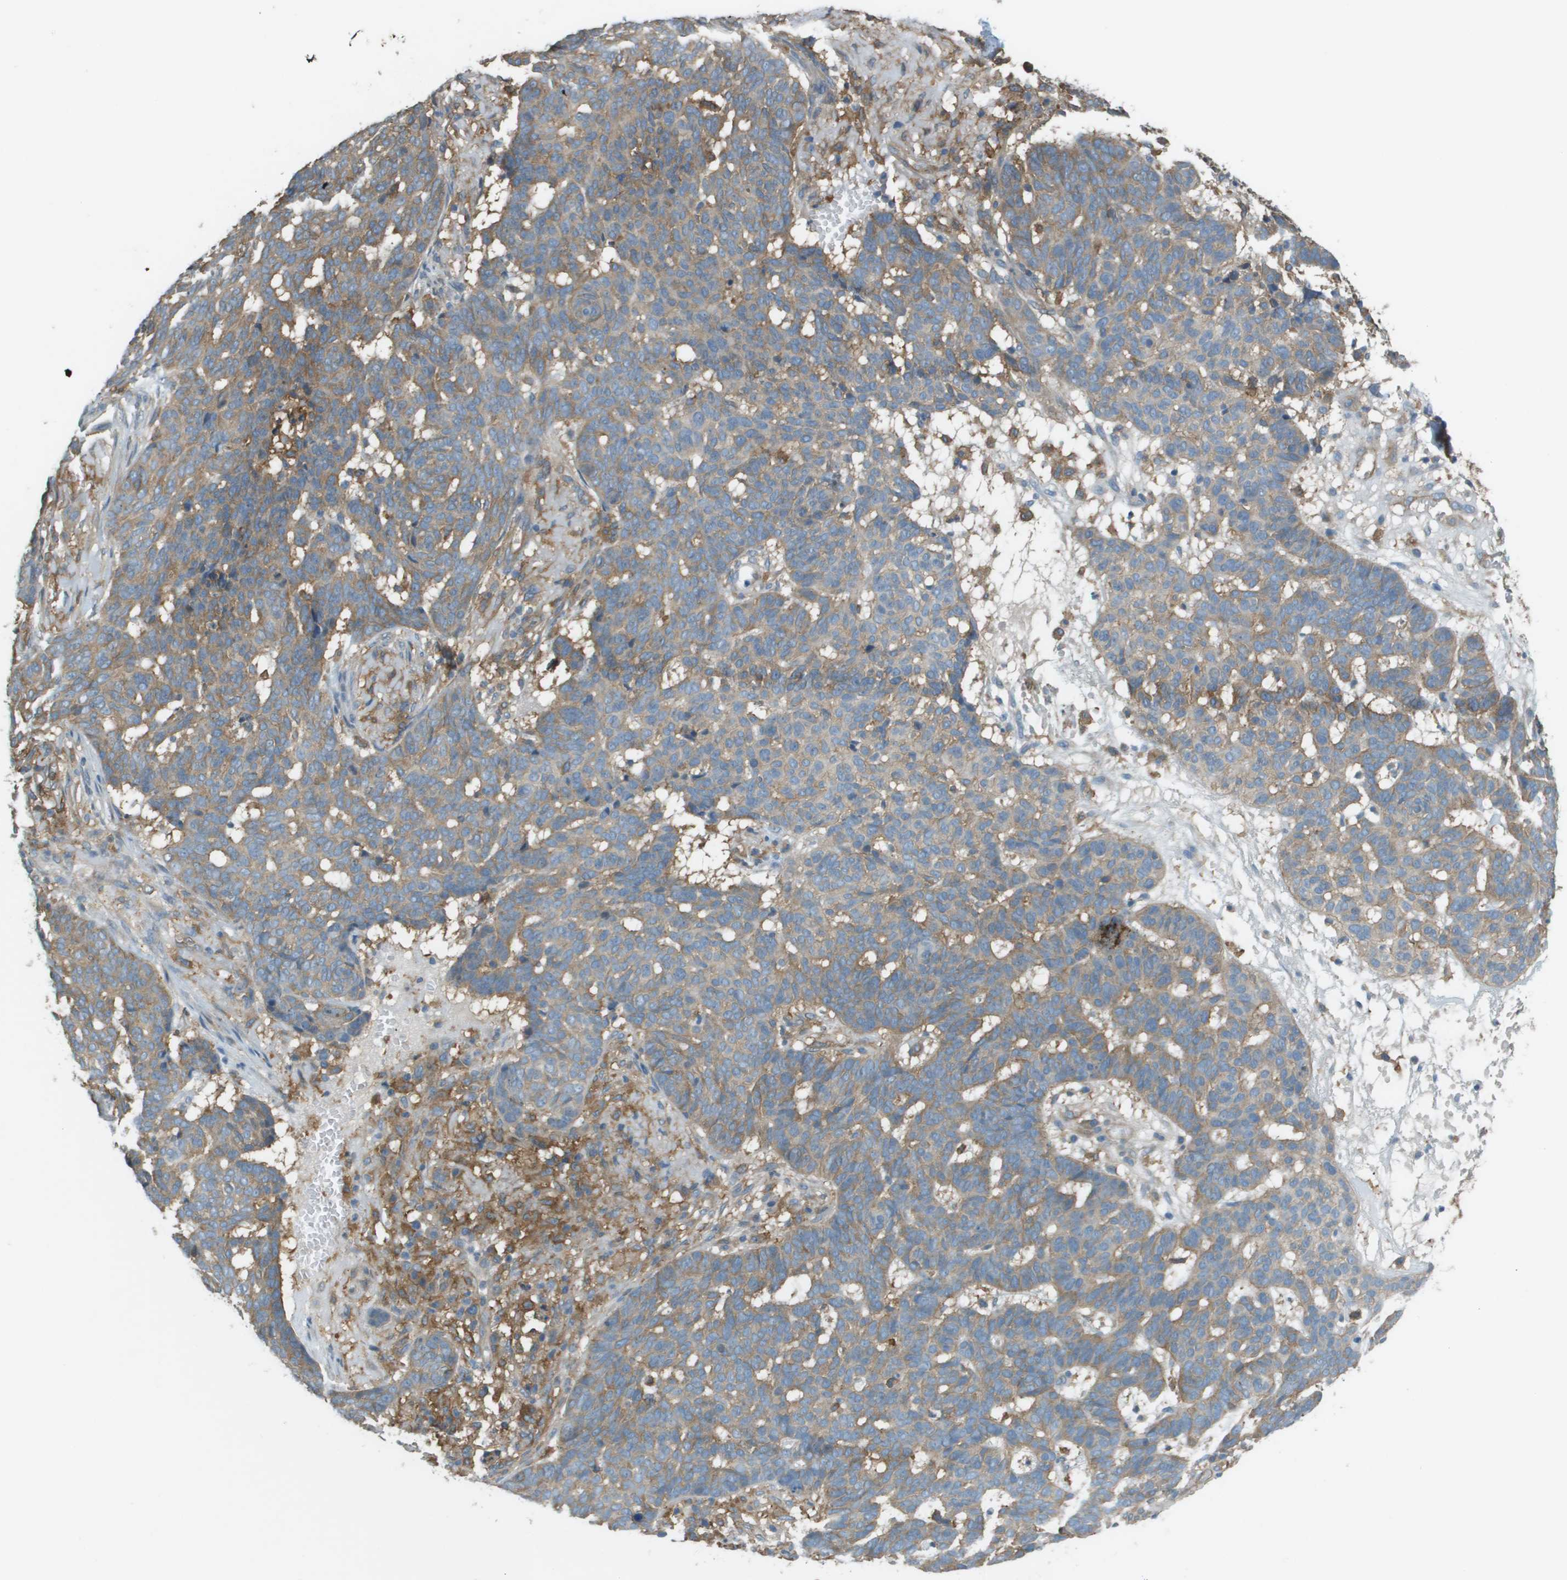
{"staining": {"intensity": "weak", "quantity": ">75%", "location": "cytoplasmic/membranous"}, "tissue": "skin cancer", "cell_type": "Tumor cells", "image_type": "cancer", "snomed": [{"axis": "morphology", "description": "Basal cell carcinoma"}, {"axis": "topography", "description": "Skin"}], "caption": "Immunohistochemistry (IHC) image of human basal cell carcinoma (skin) stained for a protein (brown), which reveals low levels of weak cytoplasmic/membranous expression in approximately >75% of tumor cells.", "gene": "CORO1B", "patient": {"sex": "male", "age": 85}}